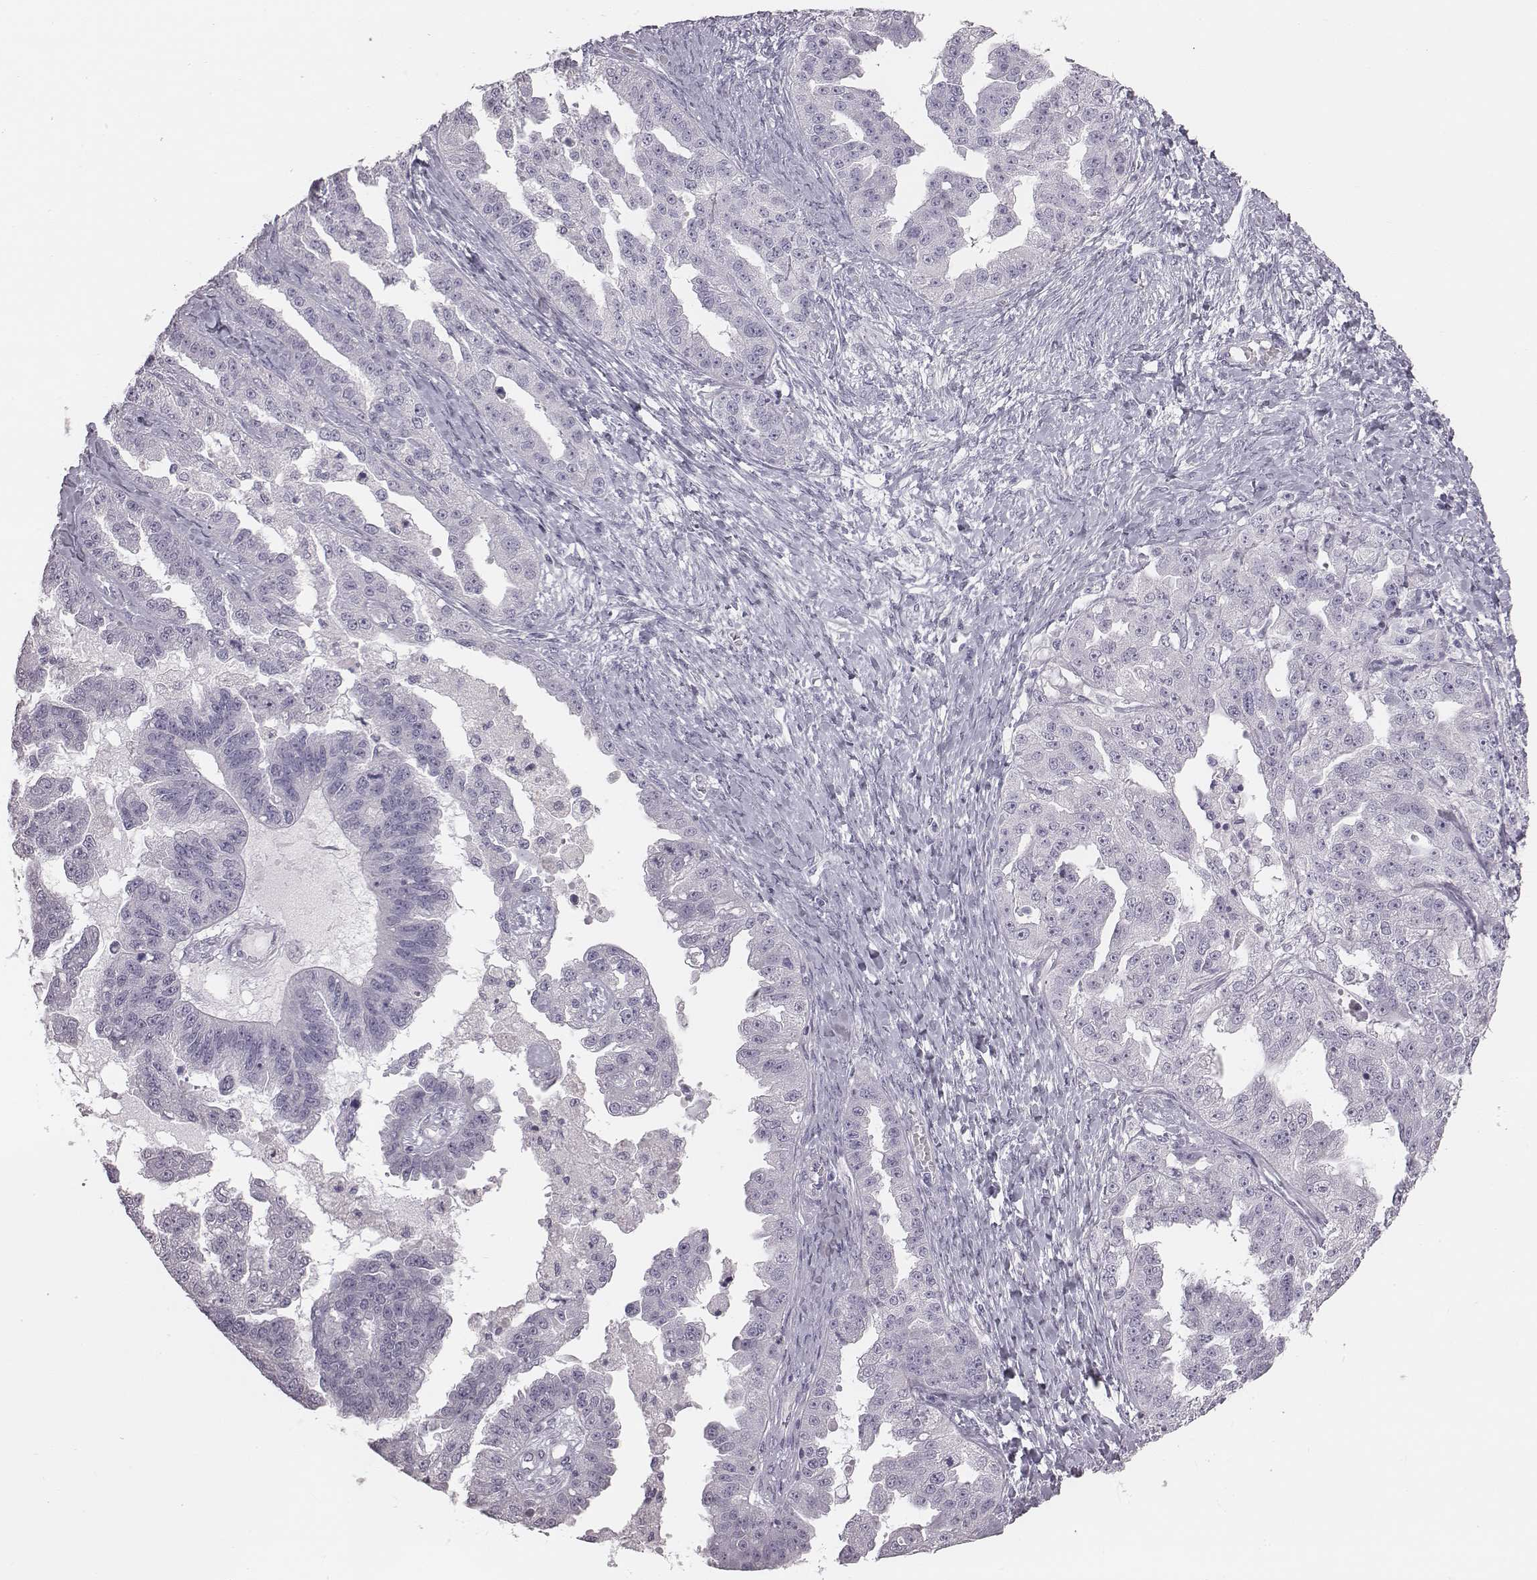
{"staining": {"intensity": "negative", "quantity": "none", "location": "none"}, "tissue": "ovarian cancer", "cell_type": "Tumor cells", "image_type": "cancer", "snomed": [{"axis": "morphology", "description": "Cystadenocarcinoma, serous, NOS"}, {"axis": "topography", "description": "Ovary"}], "caption": "Human serous cystadenocarcinoma (ovarian) stained for a protein using immunohistochemistry exhibits no expression in tumor cells.", "gene": "C6orf58", "patient": {"sex": "female", "age": 58}}